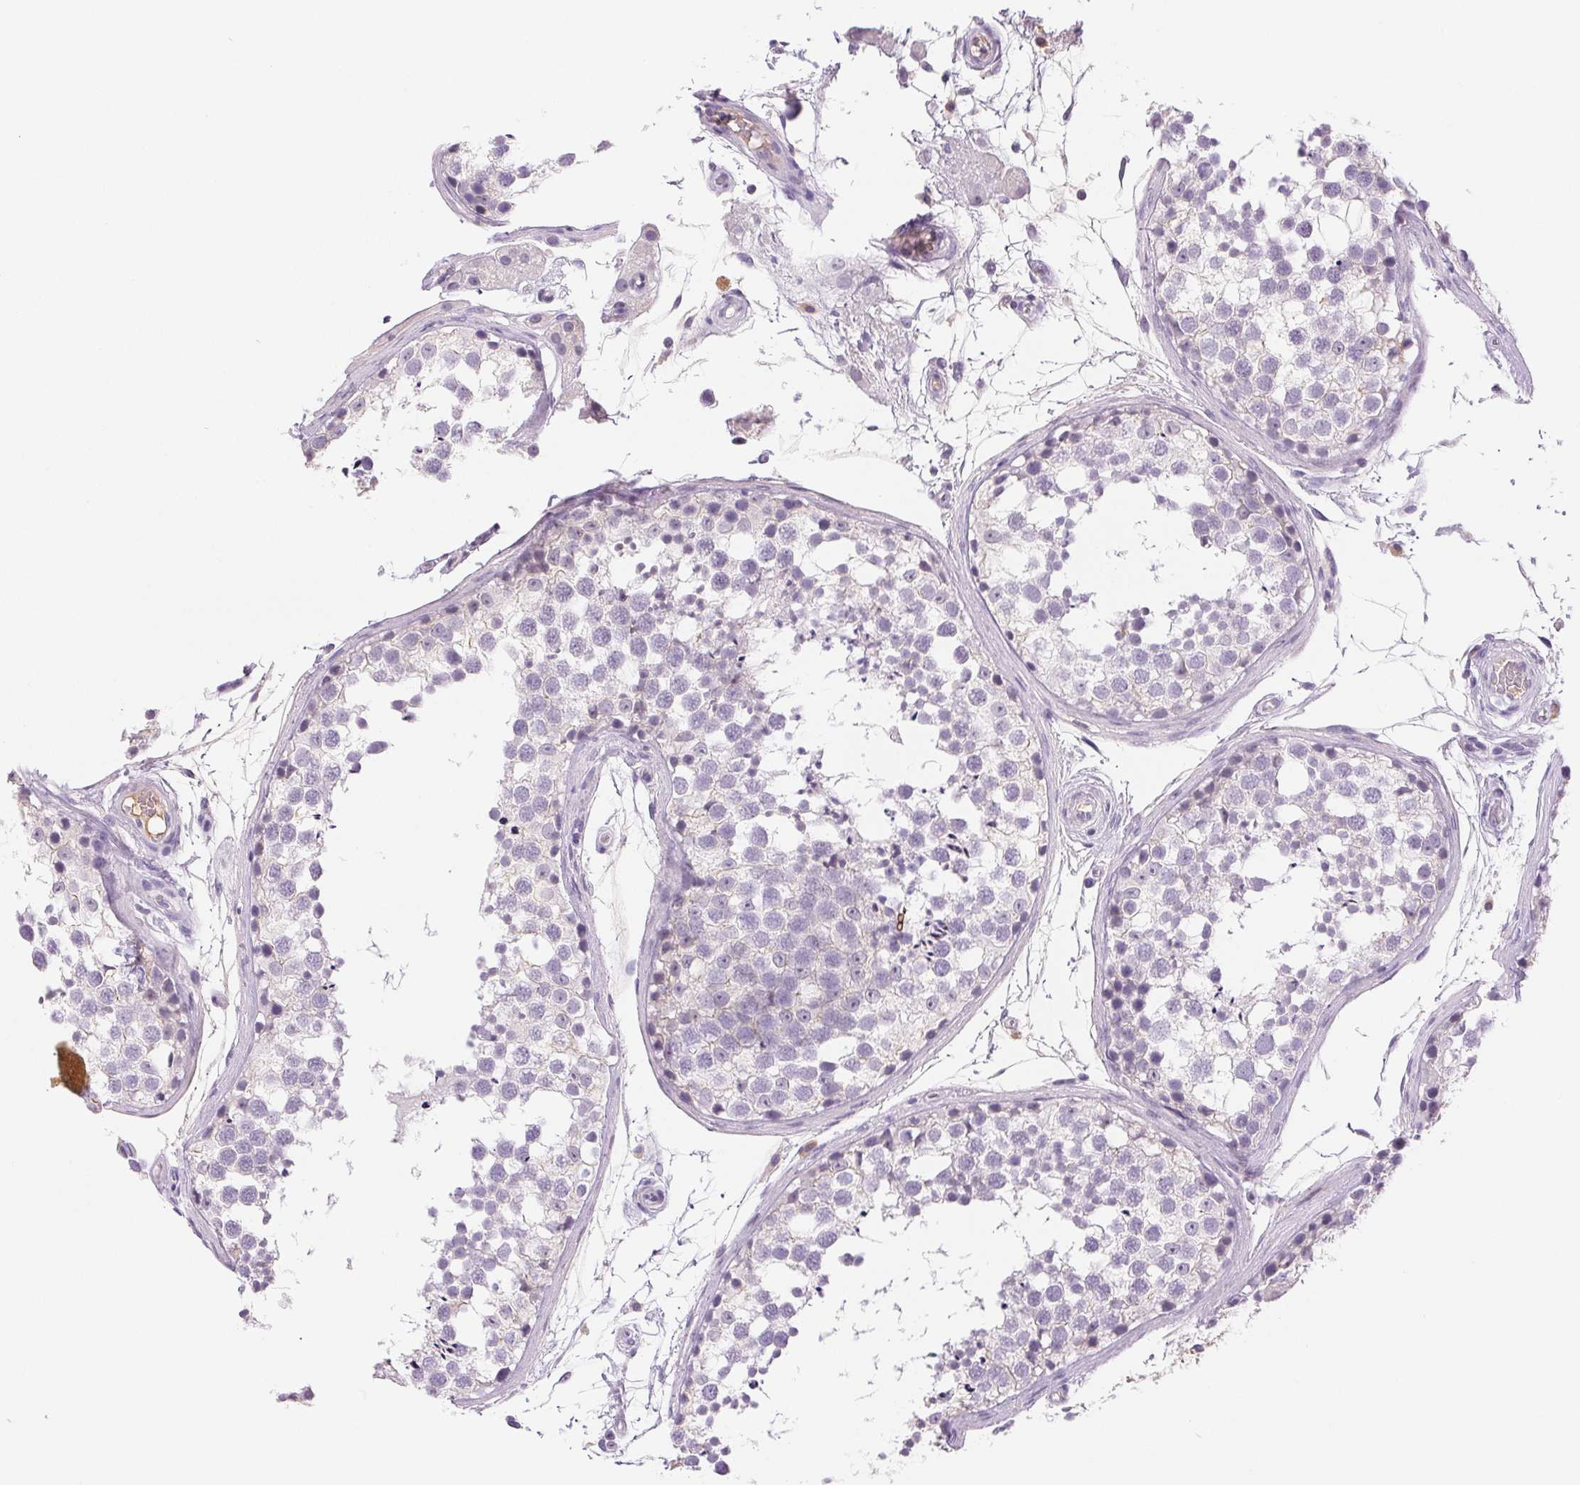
{"staining": {"intensity": "negative", "quantity": "none", "location": "none"}, "tissue": "testis", "cell_type": "Cells in seminiferous ducts", "image_type": "normal", "snomed": [{"axis": "morphology", "description": "Normal tissue, NOS"}, {"axis": "morphology", "description": "Seminoma, NOS"}, {"axis": "topography", "description": "Testis"}], "caption": "IHC image of unremarkable testis stained for a protein (brown), which shows no positivity in cells in seminiferous ducts. The staining is performed using DAB (3,3'-diaminobenzidine) brown chromogen with nuclei counter-stained in using hematoxylin.", "gene": "IFIT1B", "patient": {"sex": "male", "age": 65}}